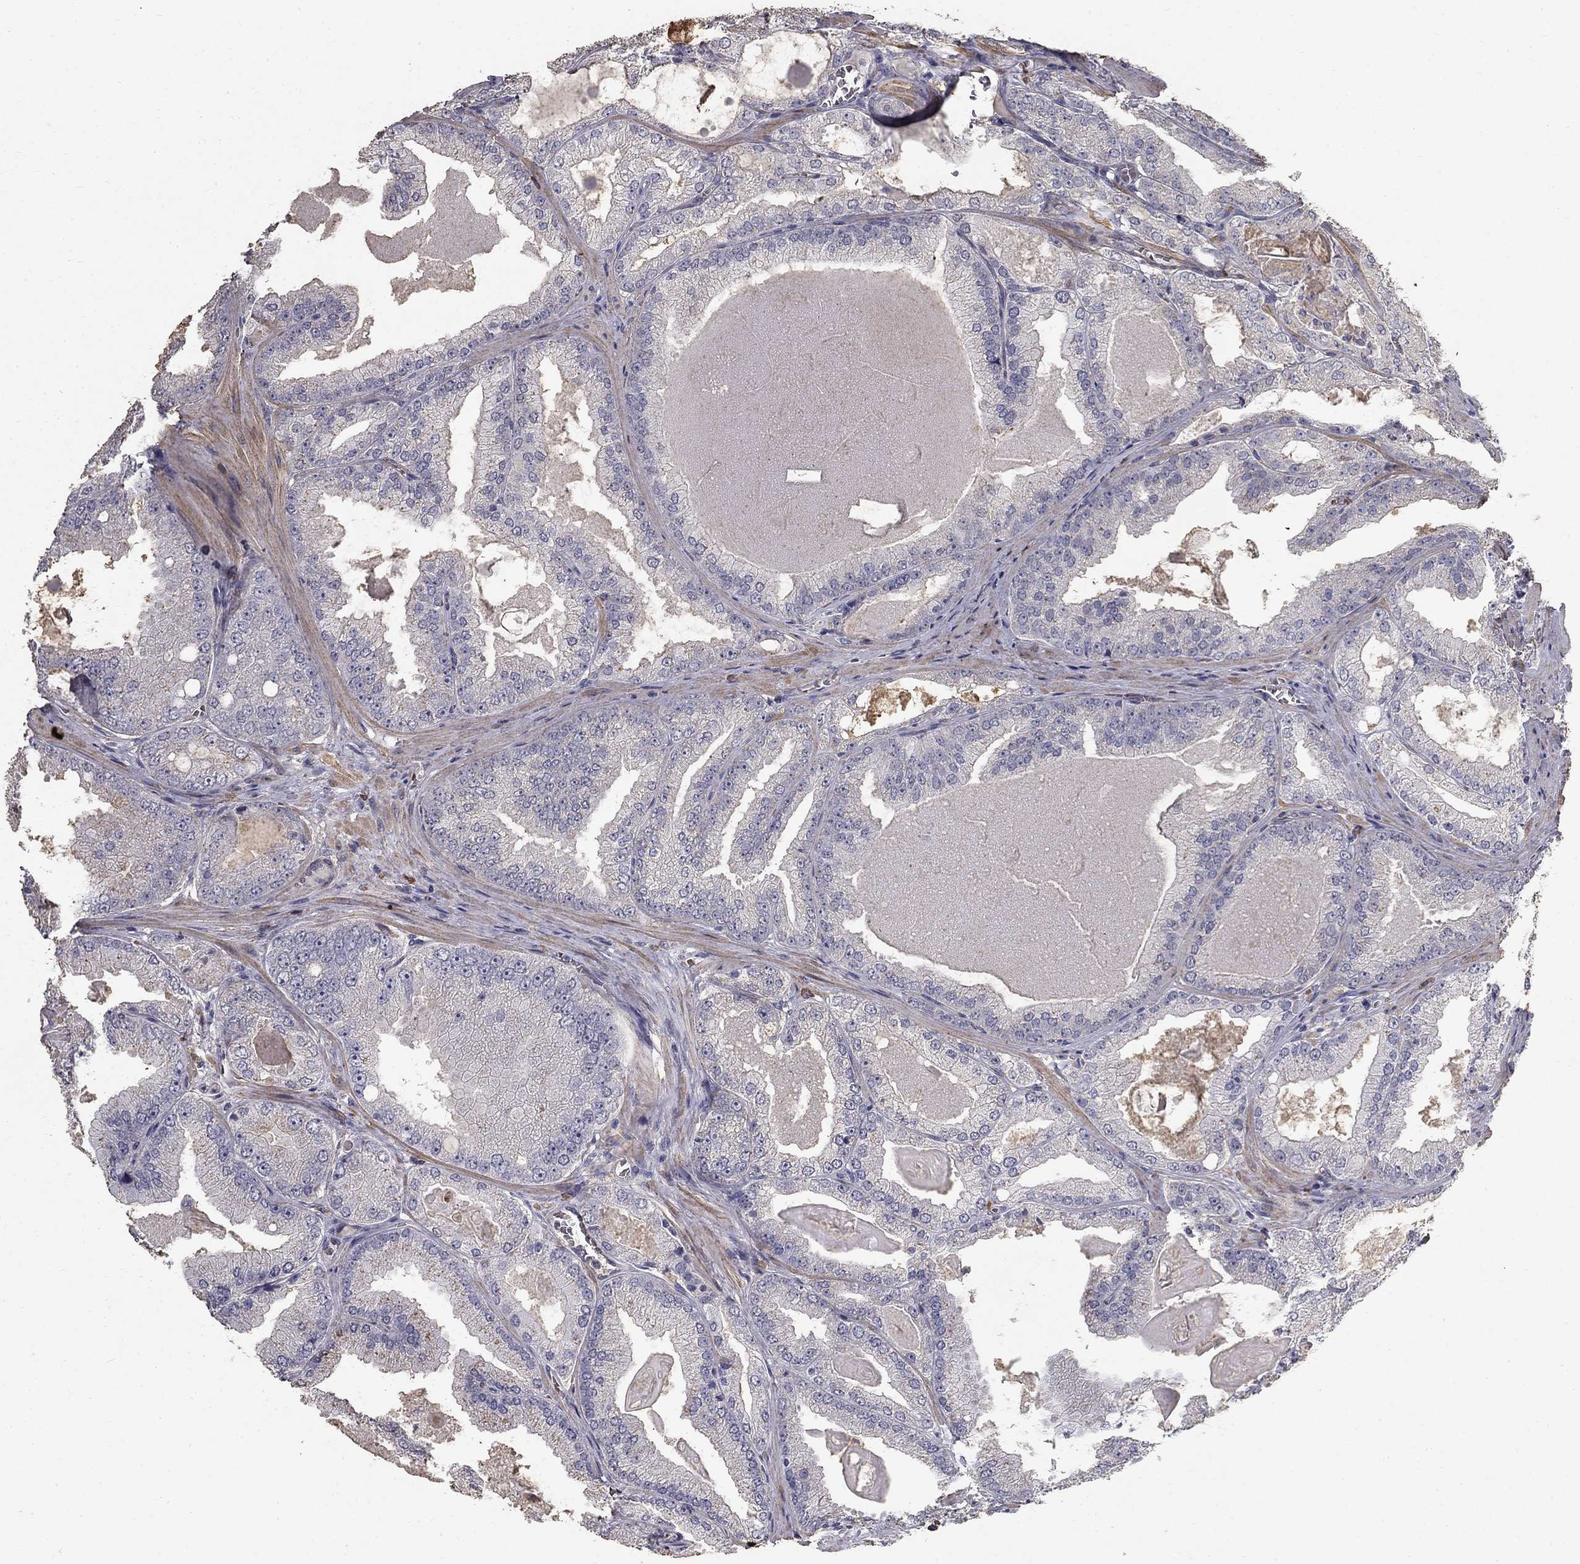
{"staining": {"intensity": "negative", "quantity": "none", "location": "none"}, "tissue": "prostate cancer", "cell_type": "Tumor cells", "image_type": "cancer", "snomed": [{"axis": "morphology", "description": "Adenocarcinoma, Low grade"}, {"axis": "topography", "description": "Prostate"}], "caption": "This is an immunohistochemistry (IHC) histopathology image of human prostate adenocarcinoma (low-grade). There is no staining in tumor cells.", "gene": "MPP2", "patient": {"sex": "male", "age": 72}}